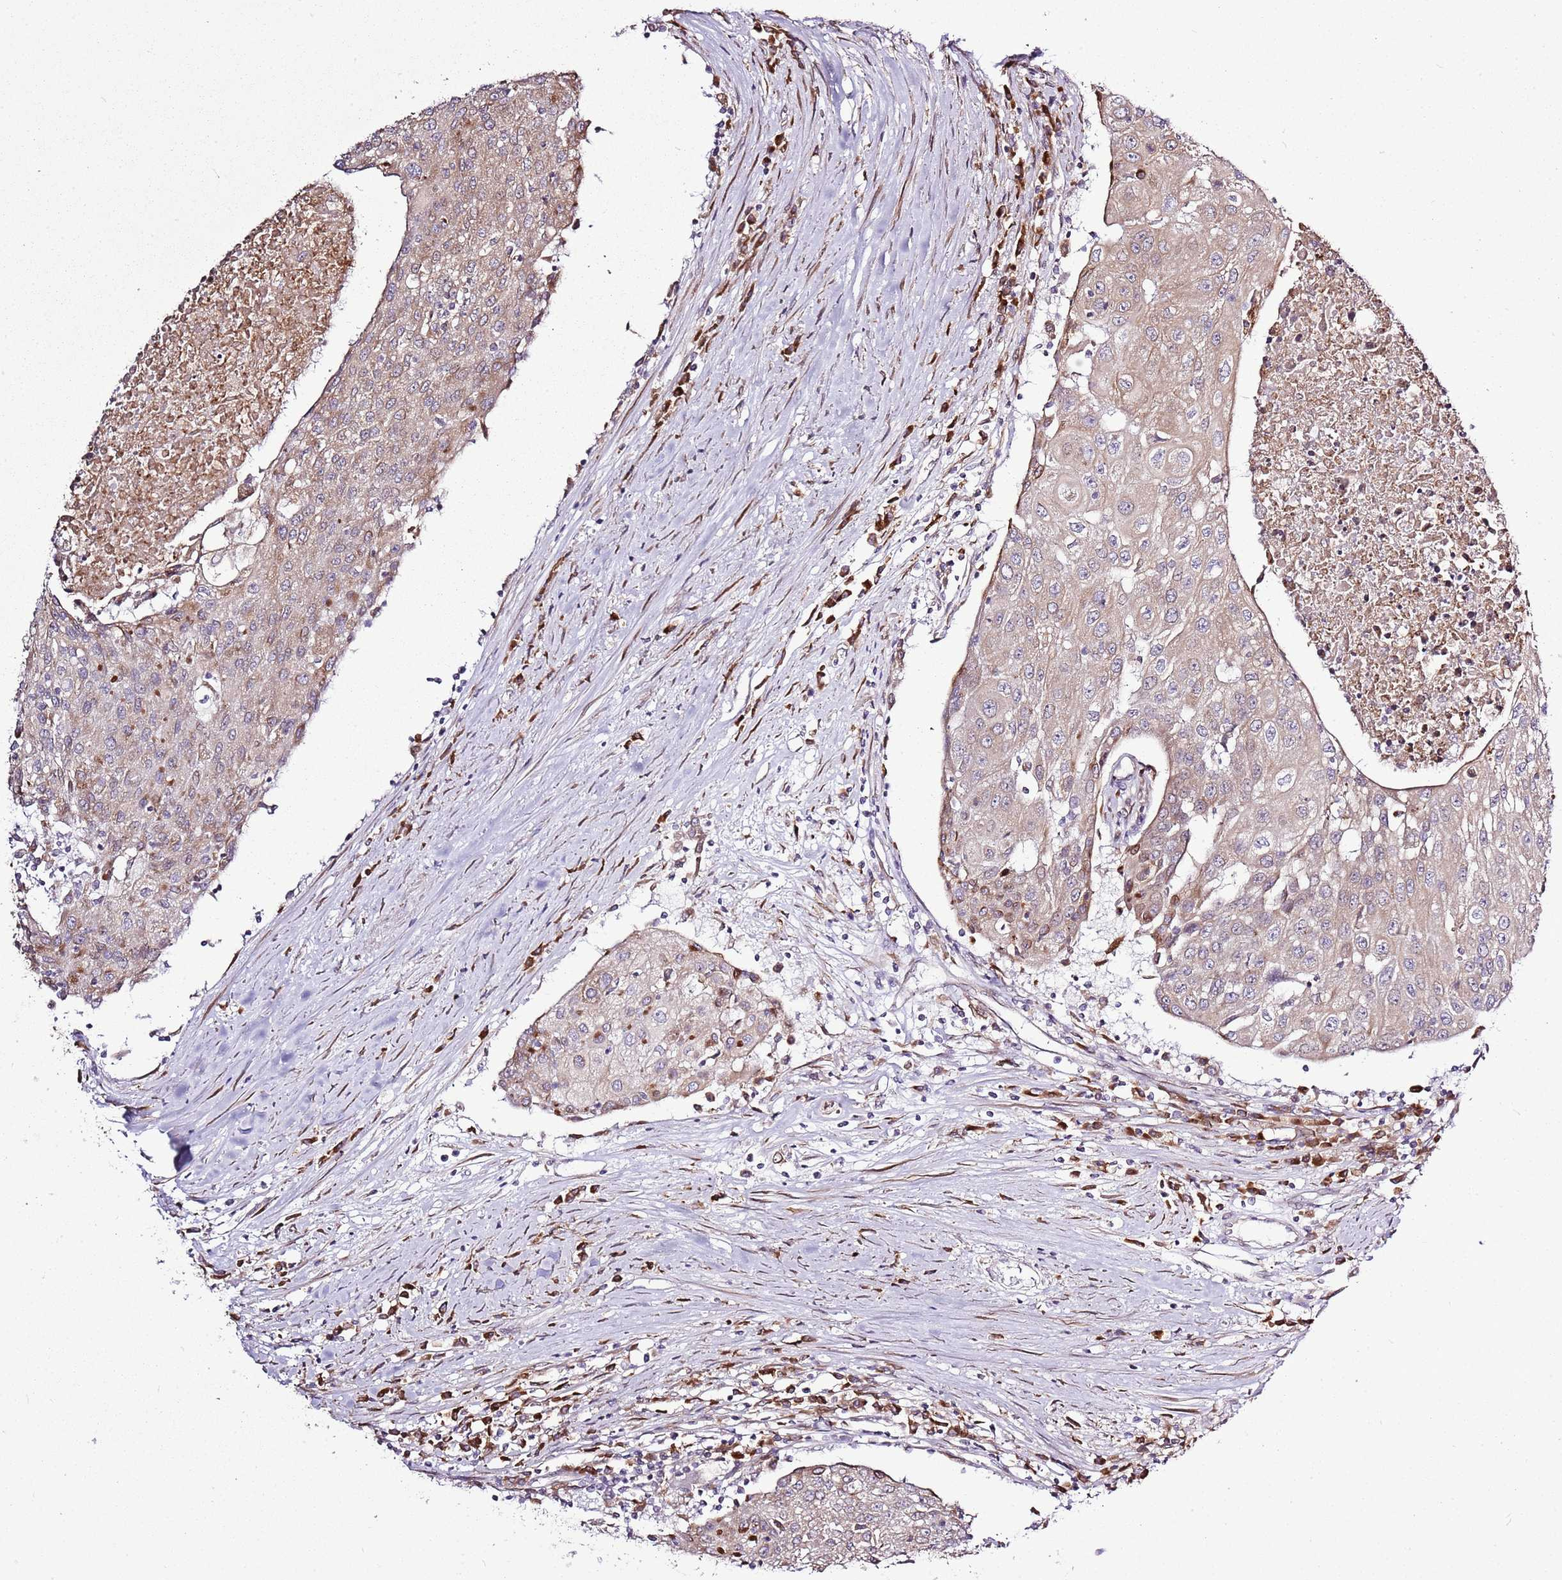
{"staining": {"intensity": "weak", "quantity": "25%-75%", "location": "cytoplasmic/membranous"}, "tissue": "urothelial cancer", "cell_type": "Tumor cells", "image_type": "cancer", "snomed": [{"axis": "morphology", "description": "Urothelial carcinoma, High grade"}, {"axis": "topography", "description": "Urinary bladder"}], "caption": "Protein staining of urothelial carcinoma (high-grade) tissue exhibits weak cytoplasmic/membranous expression in approximately 25%-75% of tumor cells.", "gene": "TMED10", "patient": {"sex": "female", "age": 85}}